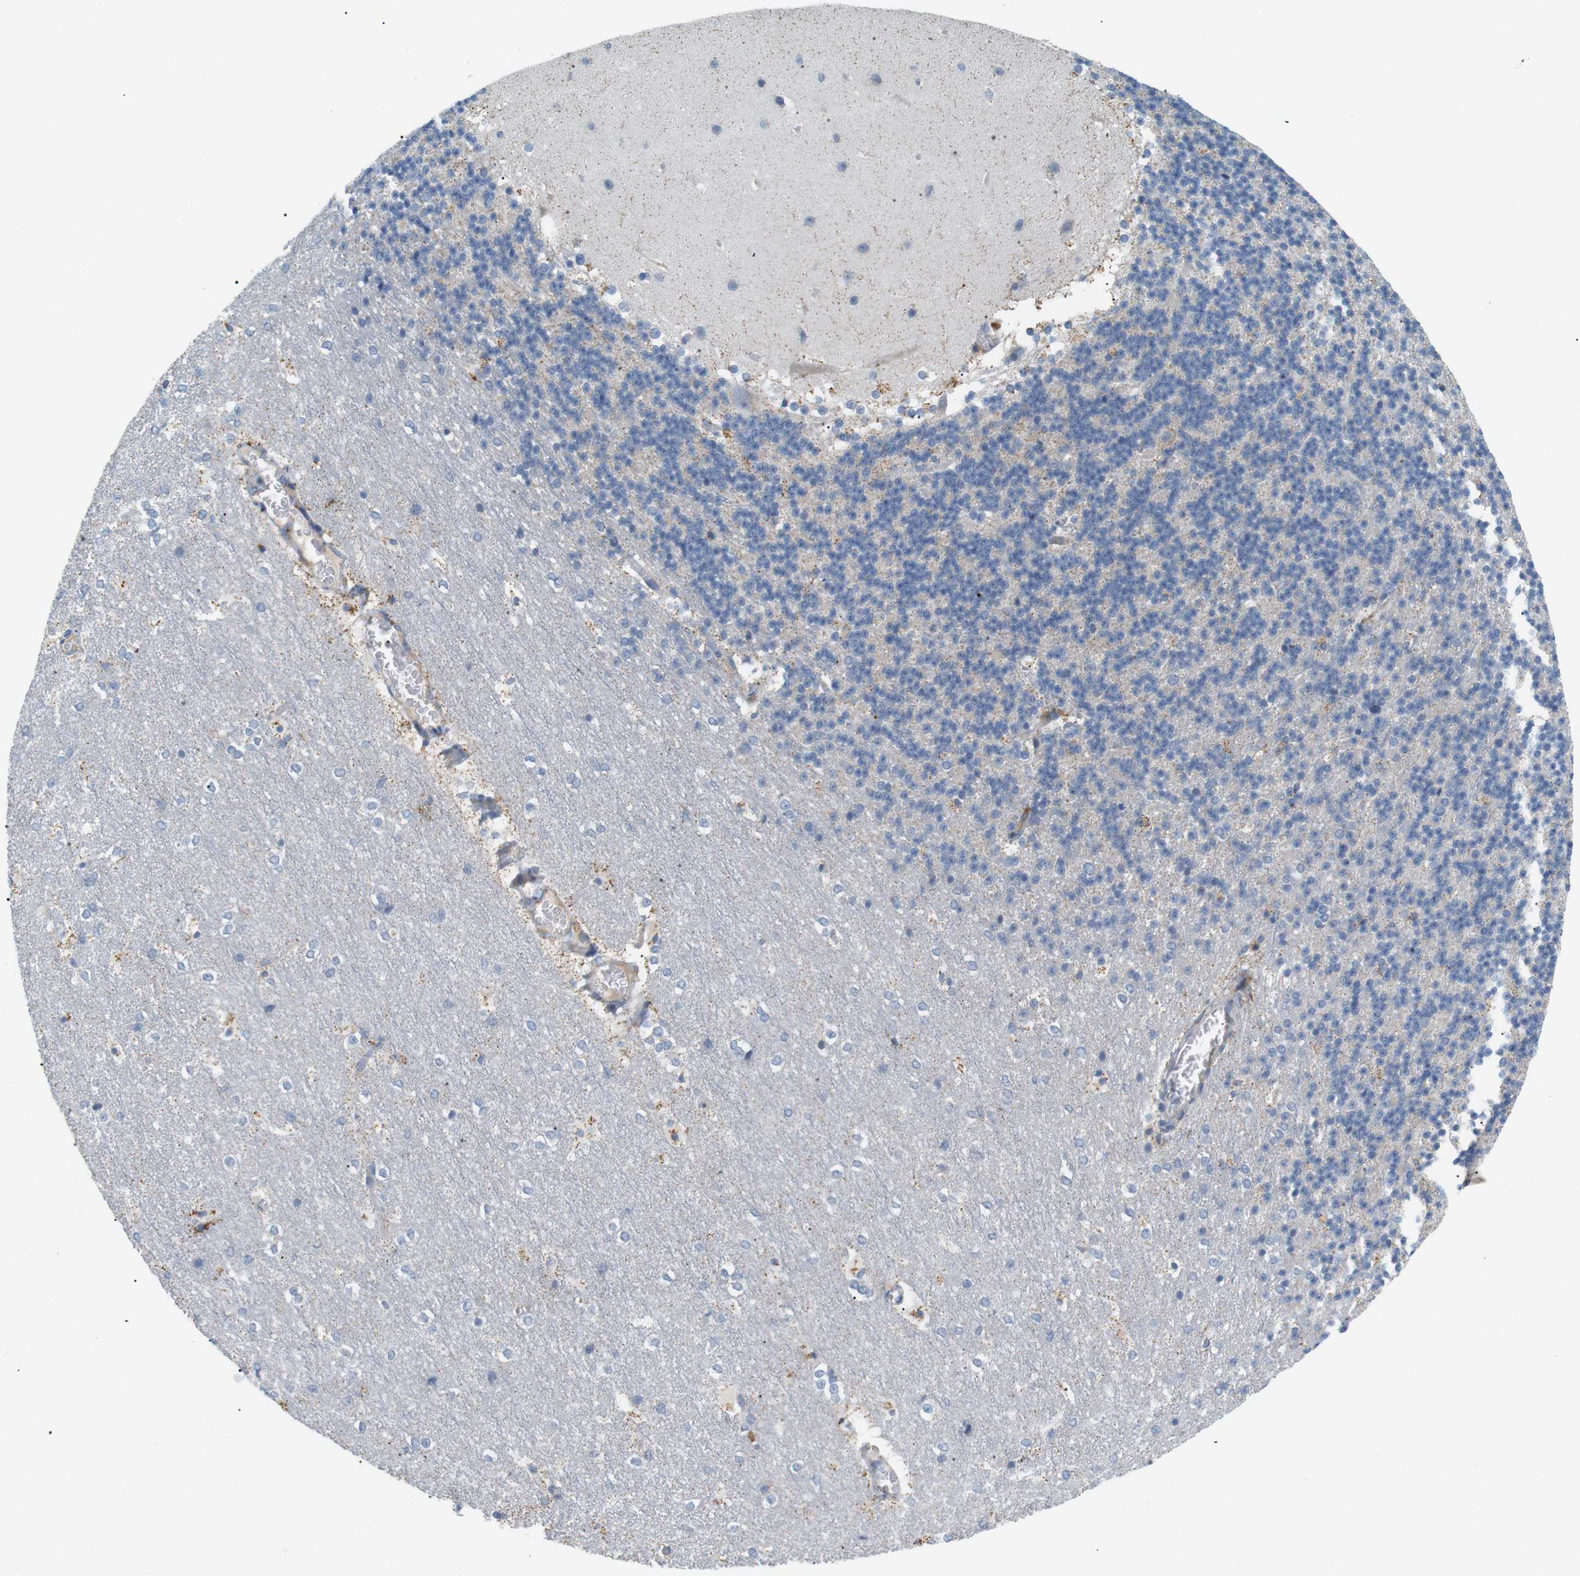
{"staining": {"intensity": "weak", "quantity": "<25%", "location": "cytoplasmic/membranous"}, "tissue": "cerebellum", "cell_type": "Cells in granular layer", "image_type": "normal", "snomed": [{"axis": "morphology", "description": "Normal tissue, NOS"}, {"axis": "topography", "description": "Cerebellum"}], "caption": "IHC image of normal cerebellum stained for a protein (brown), which displays no expression in cells in granular layer. The staining was performed using DAB (3,3'-diaminobenzidine) to visualize the protein expression in brown, while the nuclei were stained in blue with hematoxylin (Magnification: 20x).", "gene": "CD300E", "patient": {"sex": "female", "age": 19}}